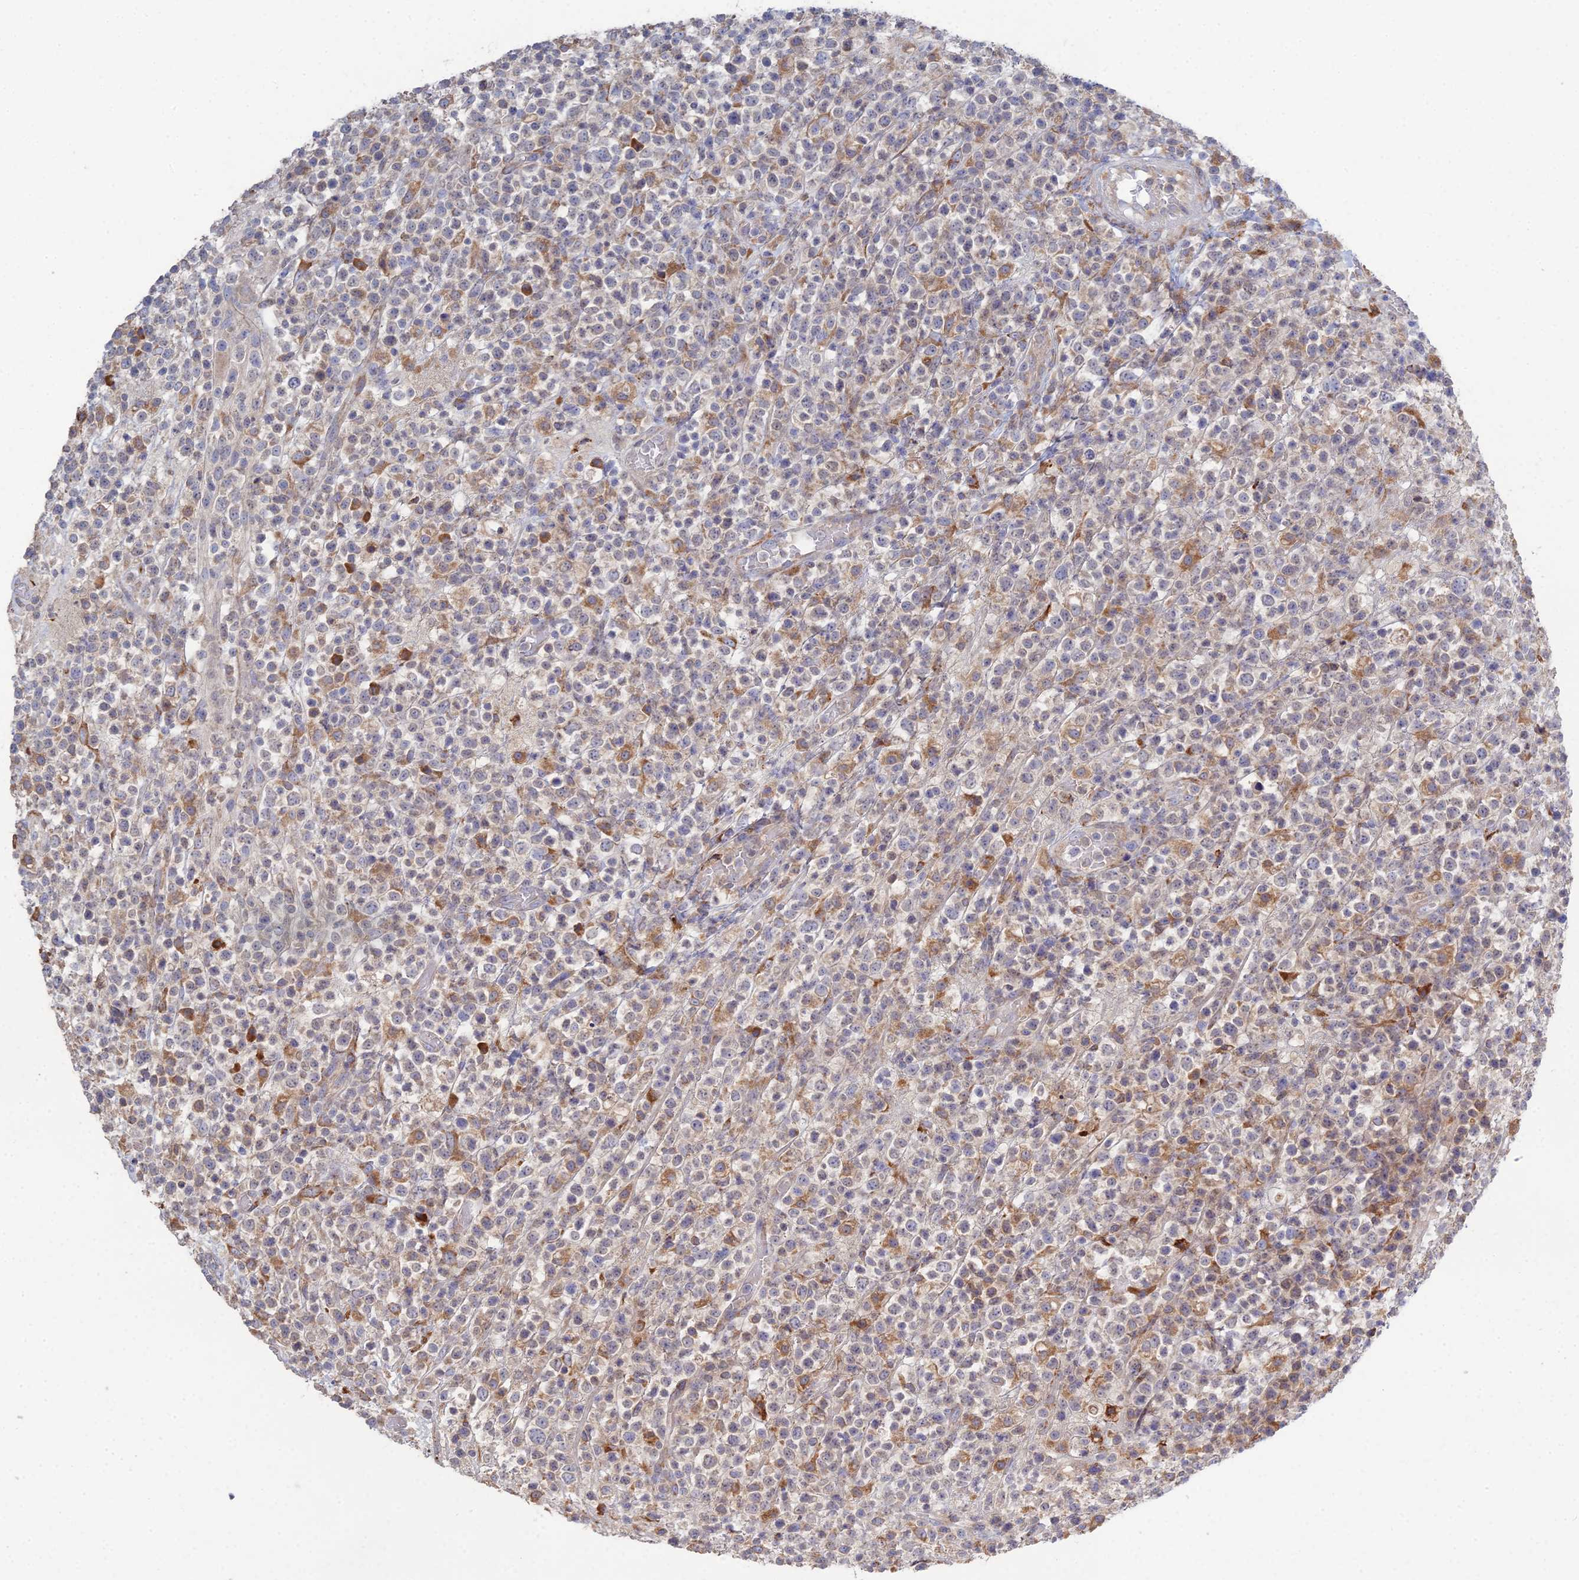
{"staining": {"intensity": "moderate", "quantity": "<25%", "location": "cytoplasmic/membranous"}, "tissue": "lymphoma", "cell_type": "Tumor cells", "image_type": "cancer", "snomed": [{"axis": "morphology", "description": "Malignant lymphoma, non-Hodgkin's type, High grade"}, {"axis": "topography", "description": "Colon"}], "caption": "Human high-grade malignant lymphoma, non-Hodgkin's type stained for a protein (brown) exhibits moderate cytoplasmic/membranous positive expression in about <25% of tumor cells.", "gene": "TRAPPC6A", "patient": {"sex": "female", "age": 53}}